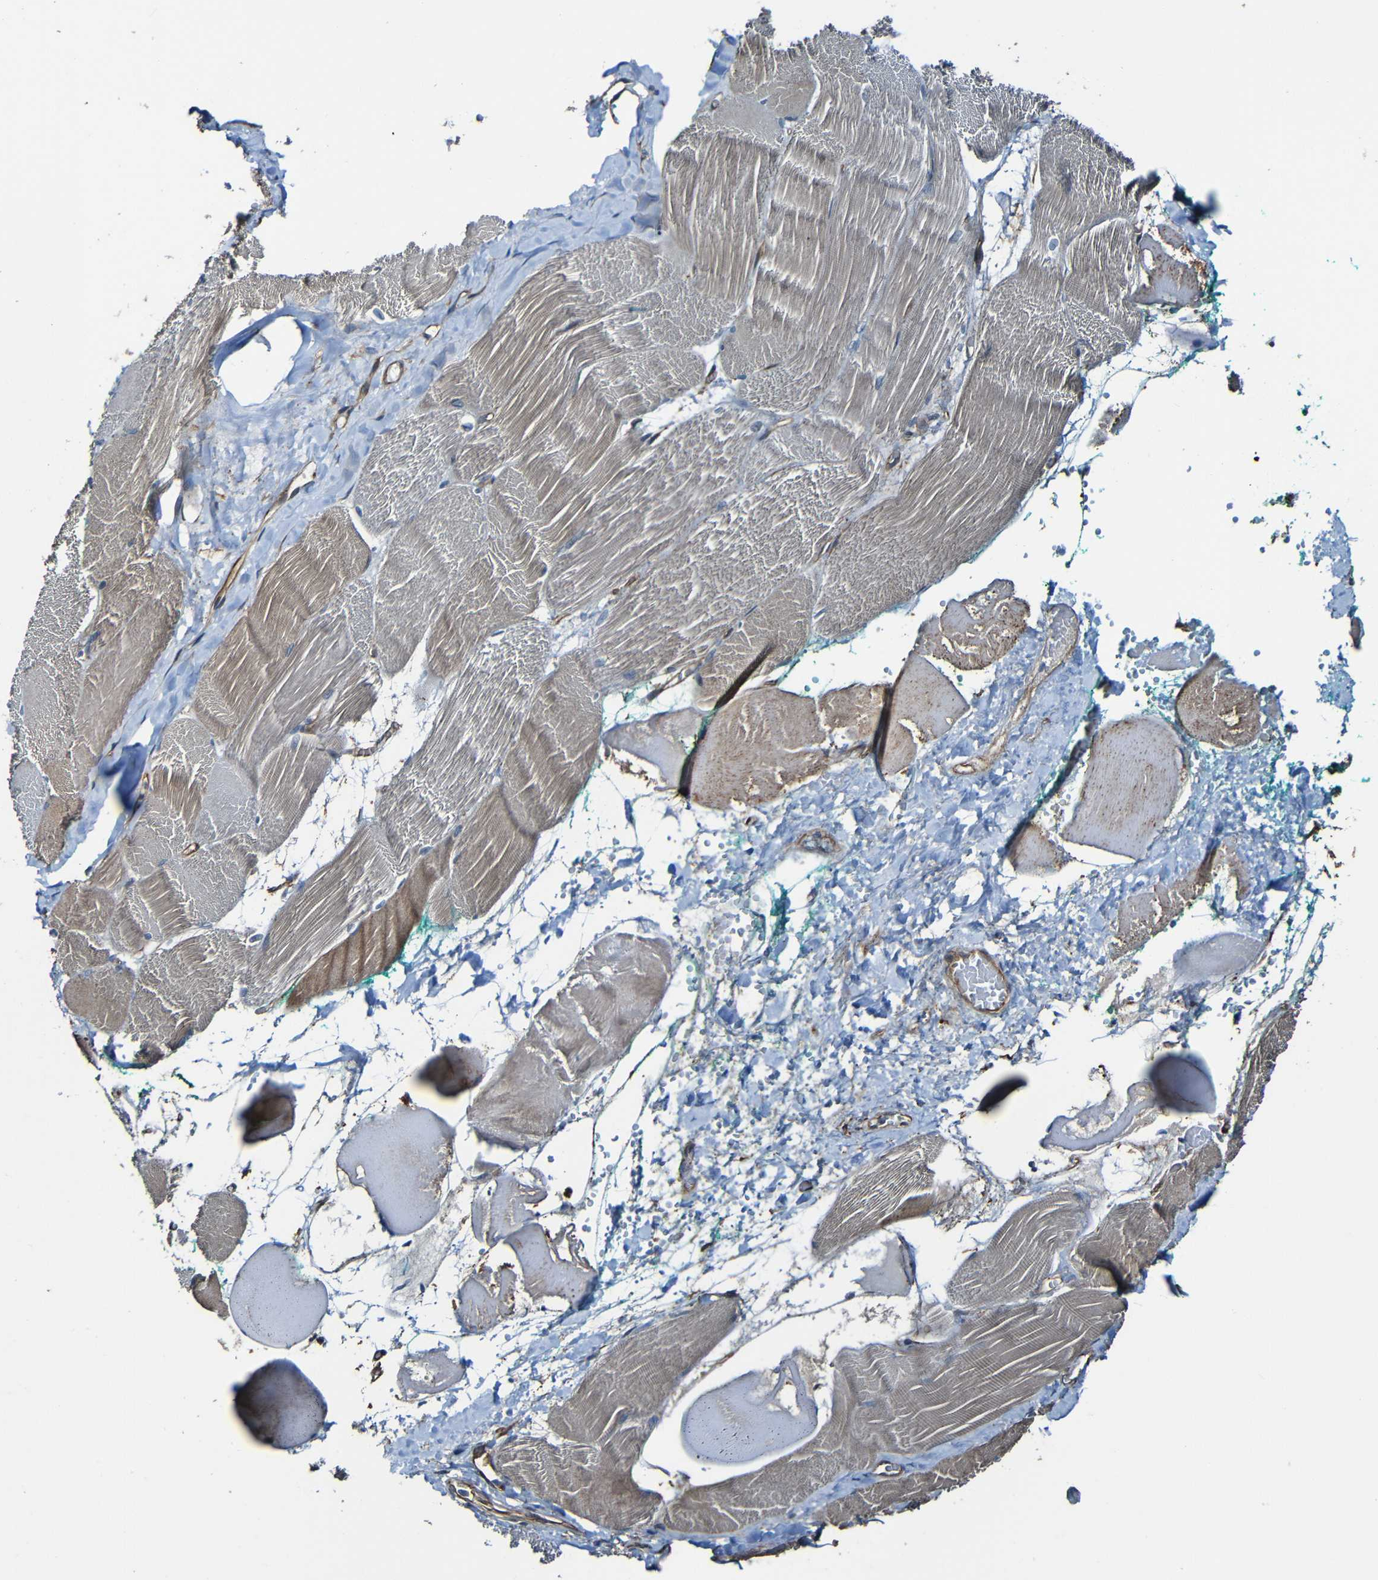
{"staining": {"intensity": "weak", "quantity": "<25%", "location": "cytoplasmic/membranous"}, "tissue": "skeletal muscle", "cell_type": "Myocytes", "image_type": "normal", "snomed": [{"axis": "morphology", "description": "Normal tissue, NOS"}, {"axis": "morphology", "description": "Squamous cell carcinoma, NOS"}, {"axis": "topography", "description": "Skeletal muscle"}], "caption": "High power microscopy histopathology image of an IHC image of unremarkable skeletal muscle, revealing no significant expression in myocytes. (Immunohistochemistry, brightfield microscopy, high magnification).", "gene": "LGR5", "patient": {"sex": "male", "age": 51}}